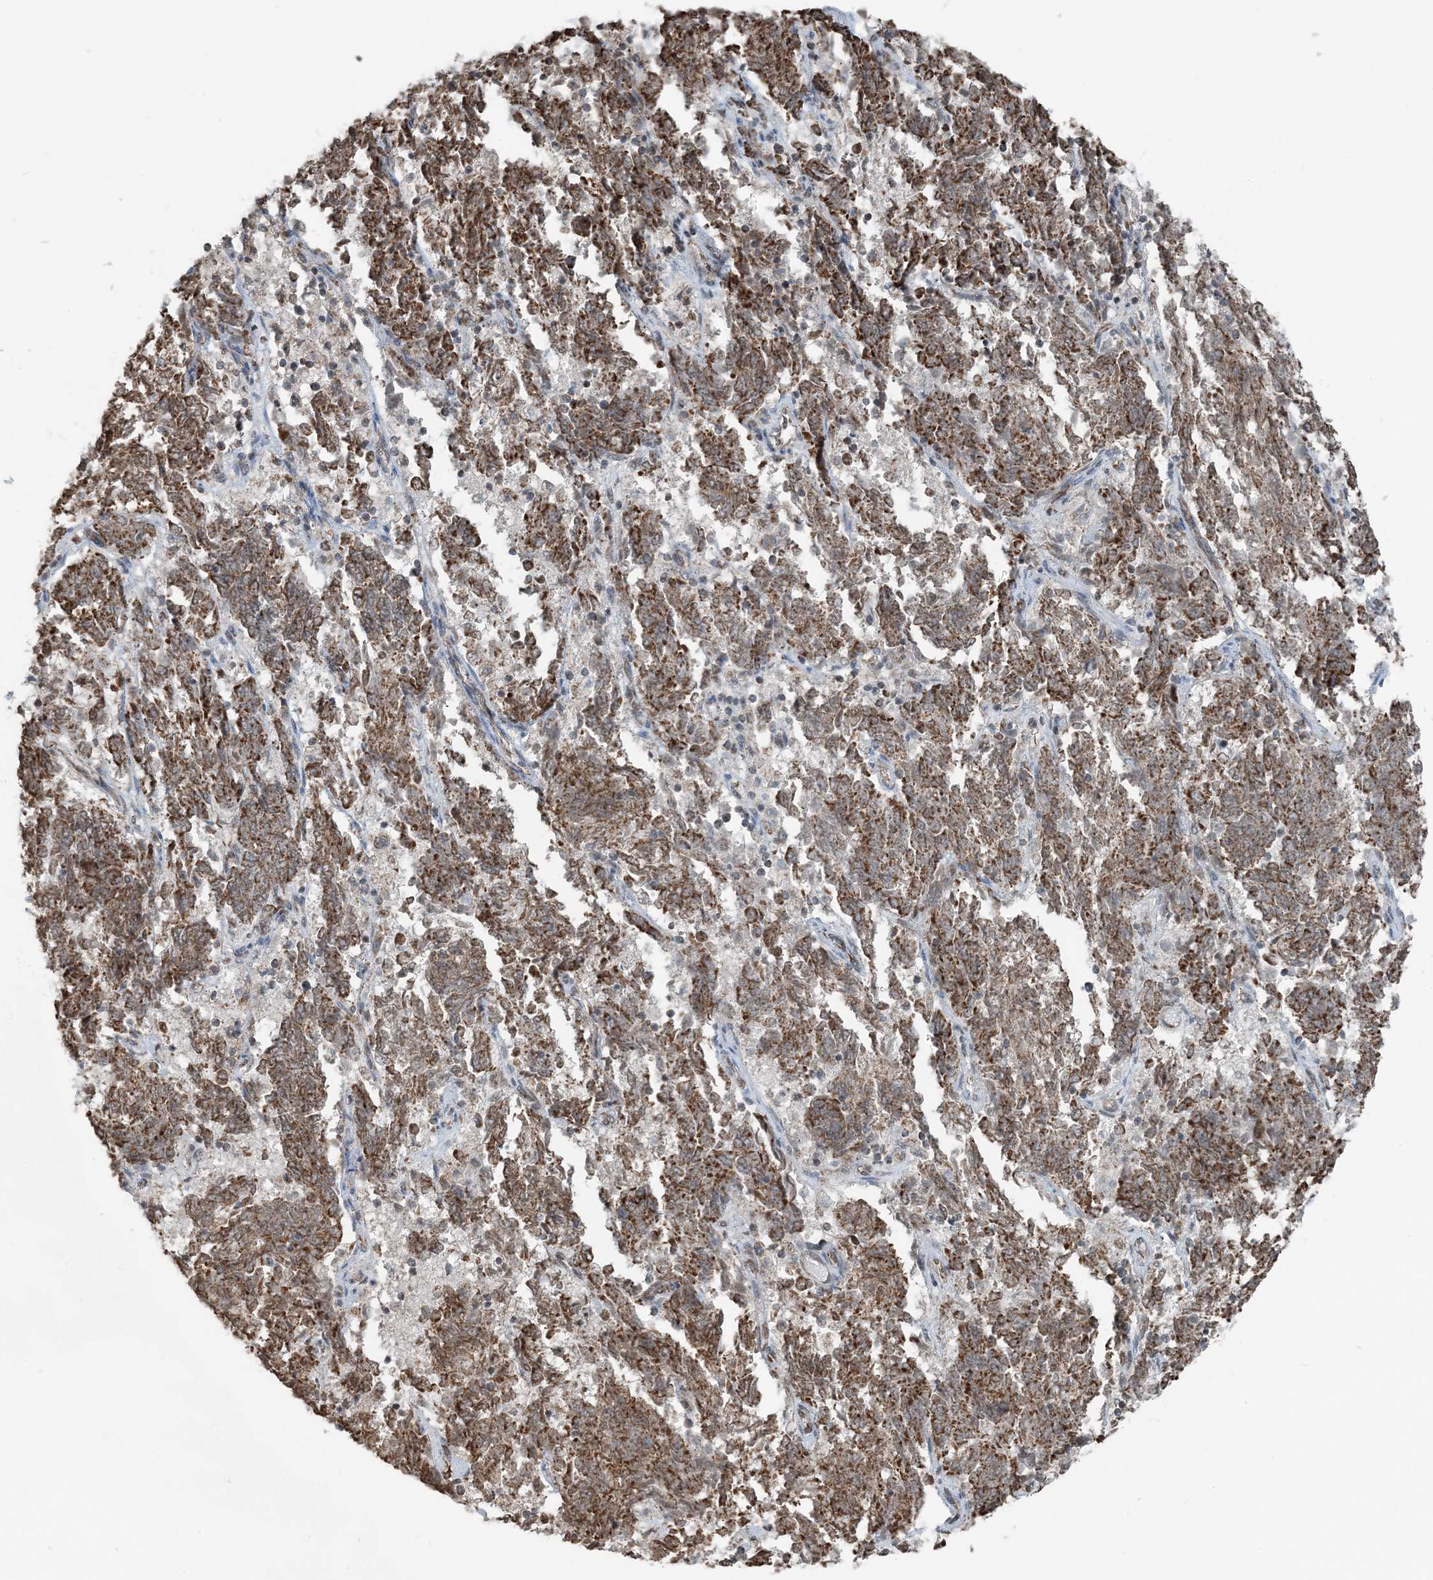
{"staining": {"intensity": "moderate", "quantity": ">75%", "location": "cytoplasmic/membranous"}, "tissue": "endometrial cancer", "cell_type": "Tumor cells", "image_type": "cancer", "snomed": [{"axis": "morphology", "description": "Adenocarcinoma, NOS"}, {"axis": "topography", "description": "Endometrium"}], "caption": "Immunohistochemical staining of adenocarcinoma (endometrial) shows moderate cytoplasmic/membranous protein staining in about >75% of tumor cells.", "gene": "PILRB", "patient": {"sex": "female", "age": 80}}